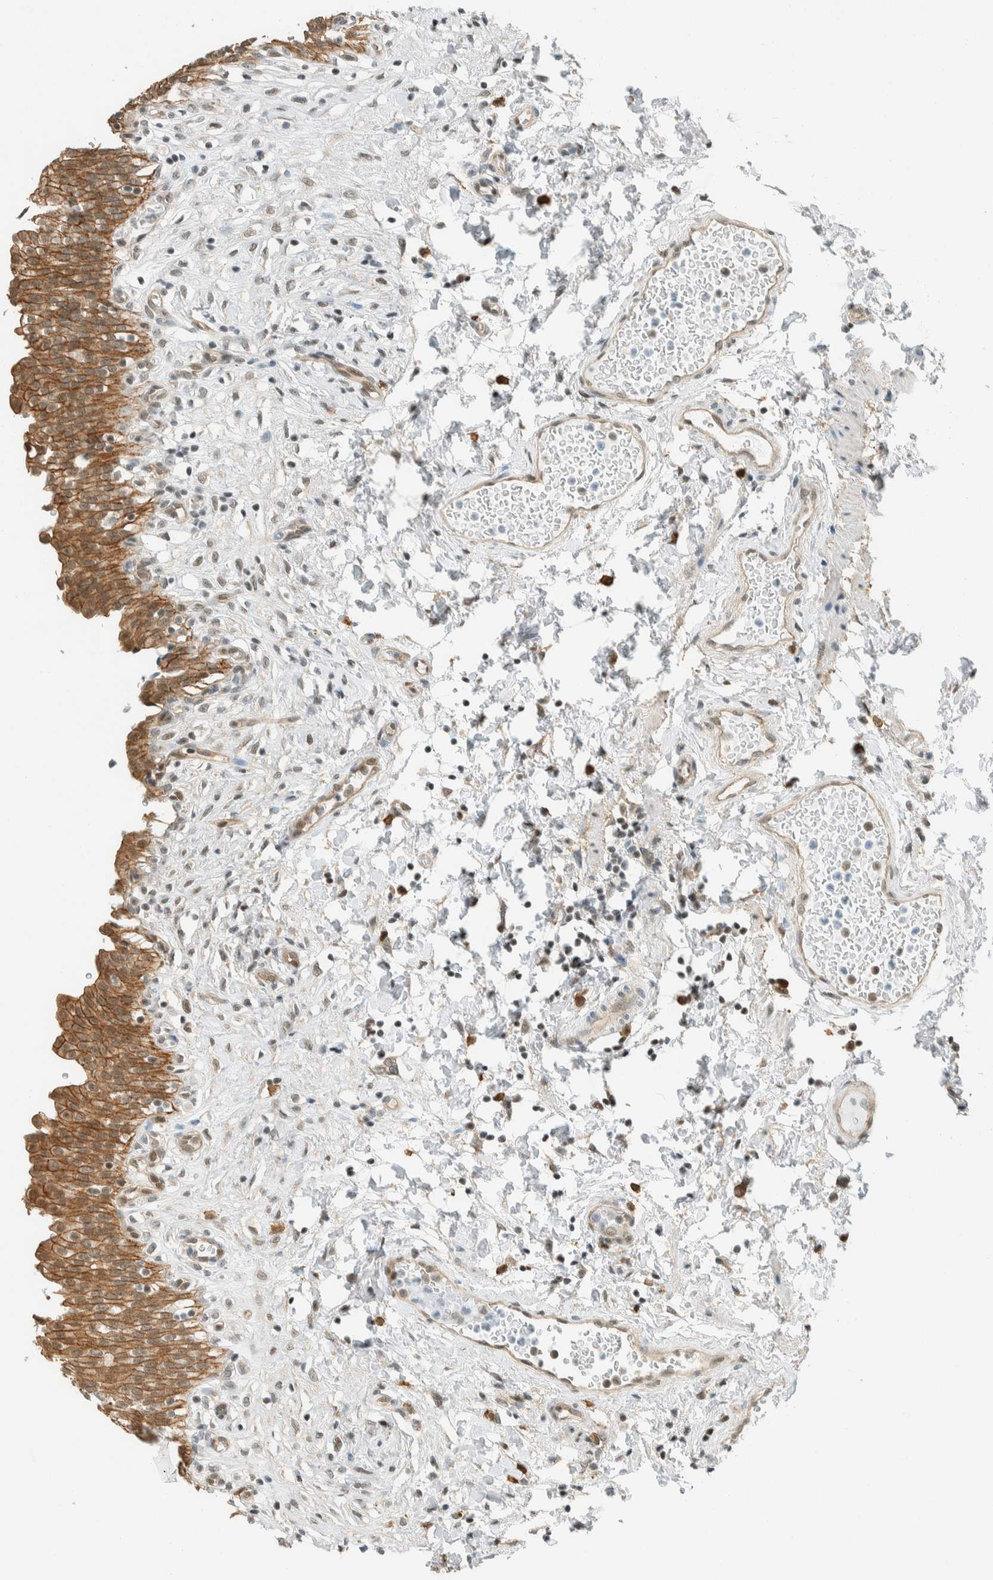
{"staining": {"intensity": "moderate", "quantity": ">75%", "location": "cytoplasmic/membranous,nuclear"}, "tissue": "urinary bladder", "cell_type": "Urothelial cells", "image_type": "normal", "snomed": [{"axis": "morphology", "description": "Urothelial carcinoma, High grade"}, {"axis": "topography", "description": "Urinary bladder"}], "caption": "A histopathology image of human urinary bladder stained for a protein reveals moderate cytoplasmic/membranous,nuclear brown staining in urothelial cells.", "gene": "NIBAN2", "patient": {"sex": "male", "age": 46}}